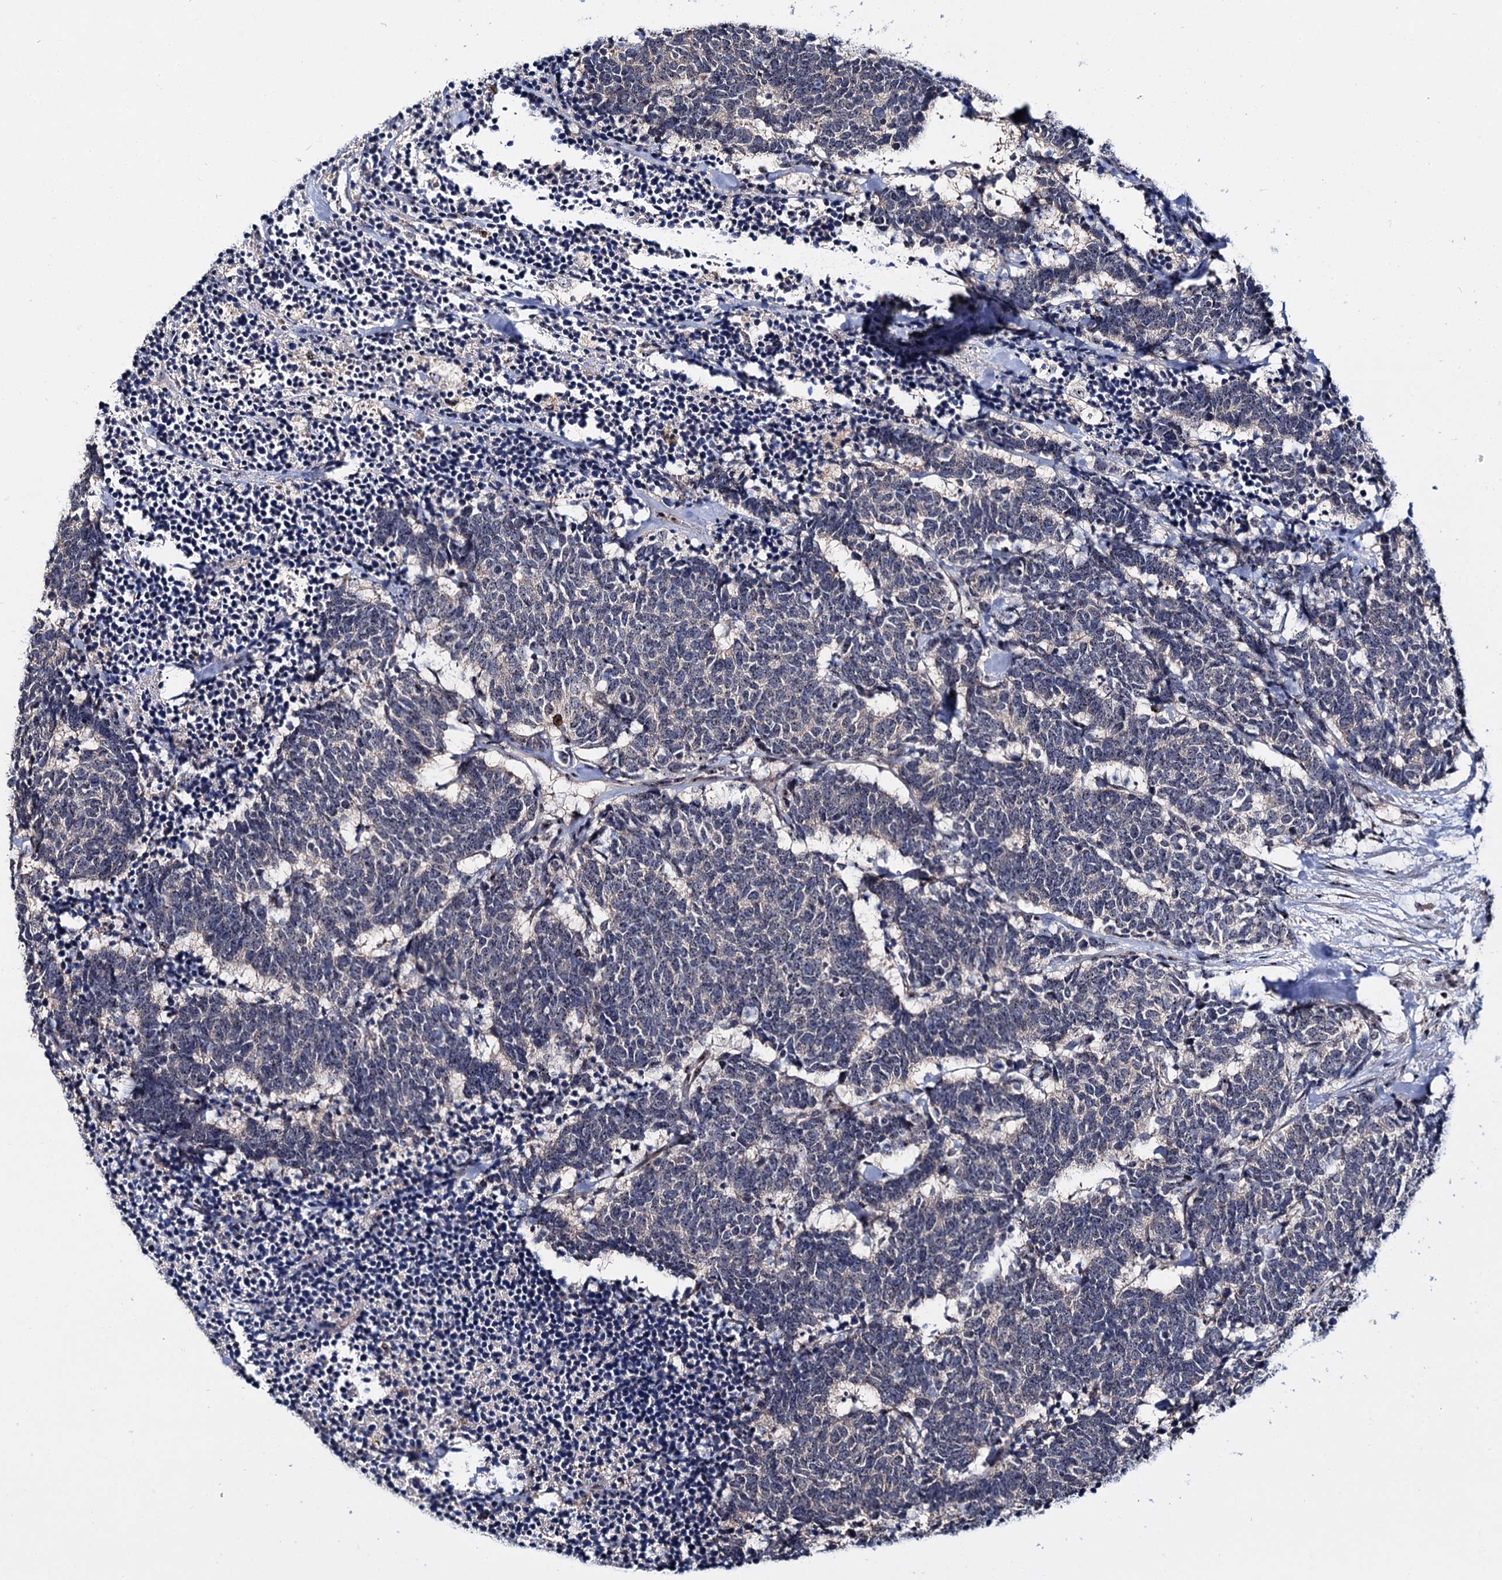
{"staining": {"intensity": "negative", "quantity": "none", "location": "none"}, "tissue": "carcinoid", "cell_type": "Tumor cells", "image_type": "cancer", "snomed": [{"axis": "morphology", "description": "Carcinoma, NOS"}, {"axis": "morphology", "description": "Carcinoid, malignant, NOS"}, {"axis": "topography", "description": "Urinary bladder"}], "caption": "Histopathology image shows no protein staining in tumor cells of carcinoma tissue. (DAB IHC with hematoxylin counter stain).", "gene": "SUPT20H", "patient": {"sex": "male", "age": 57}}